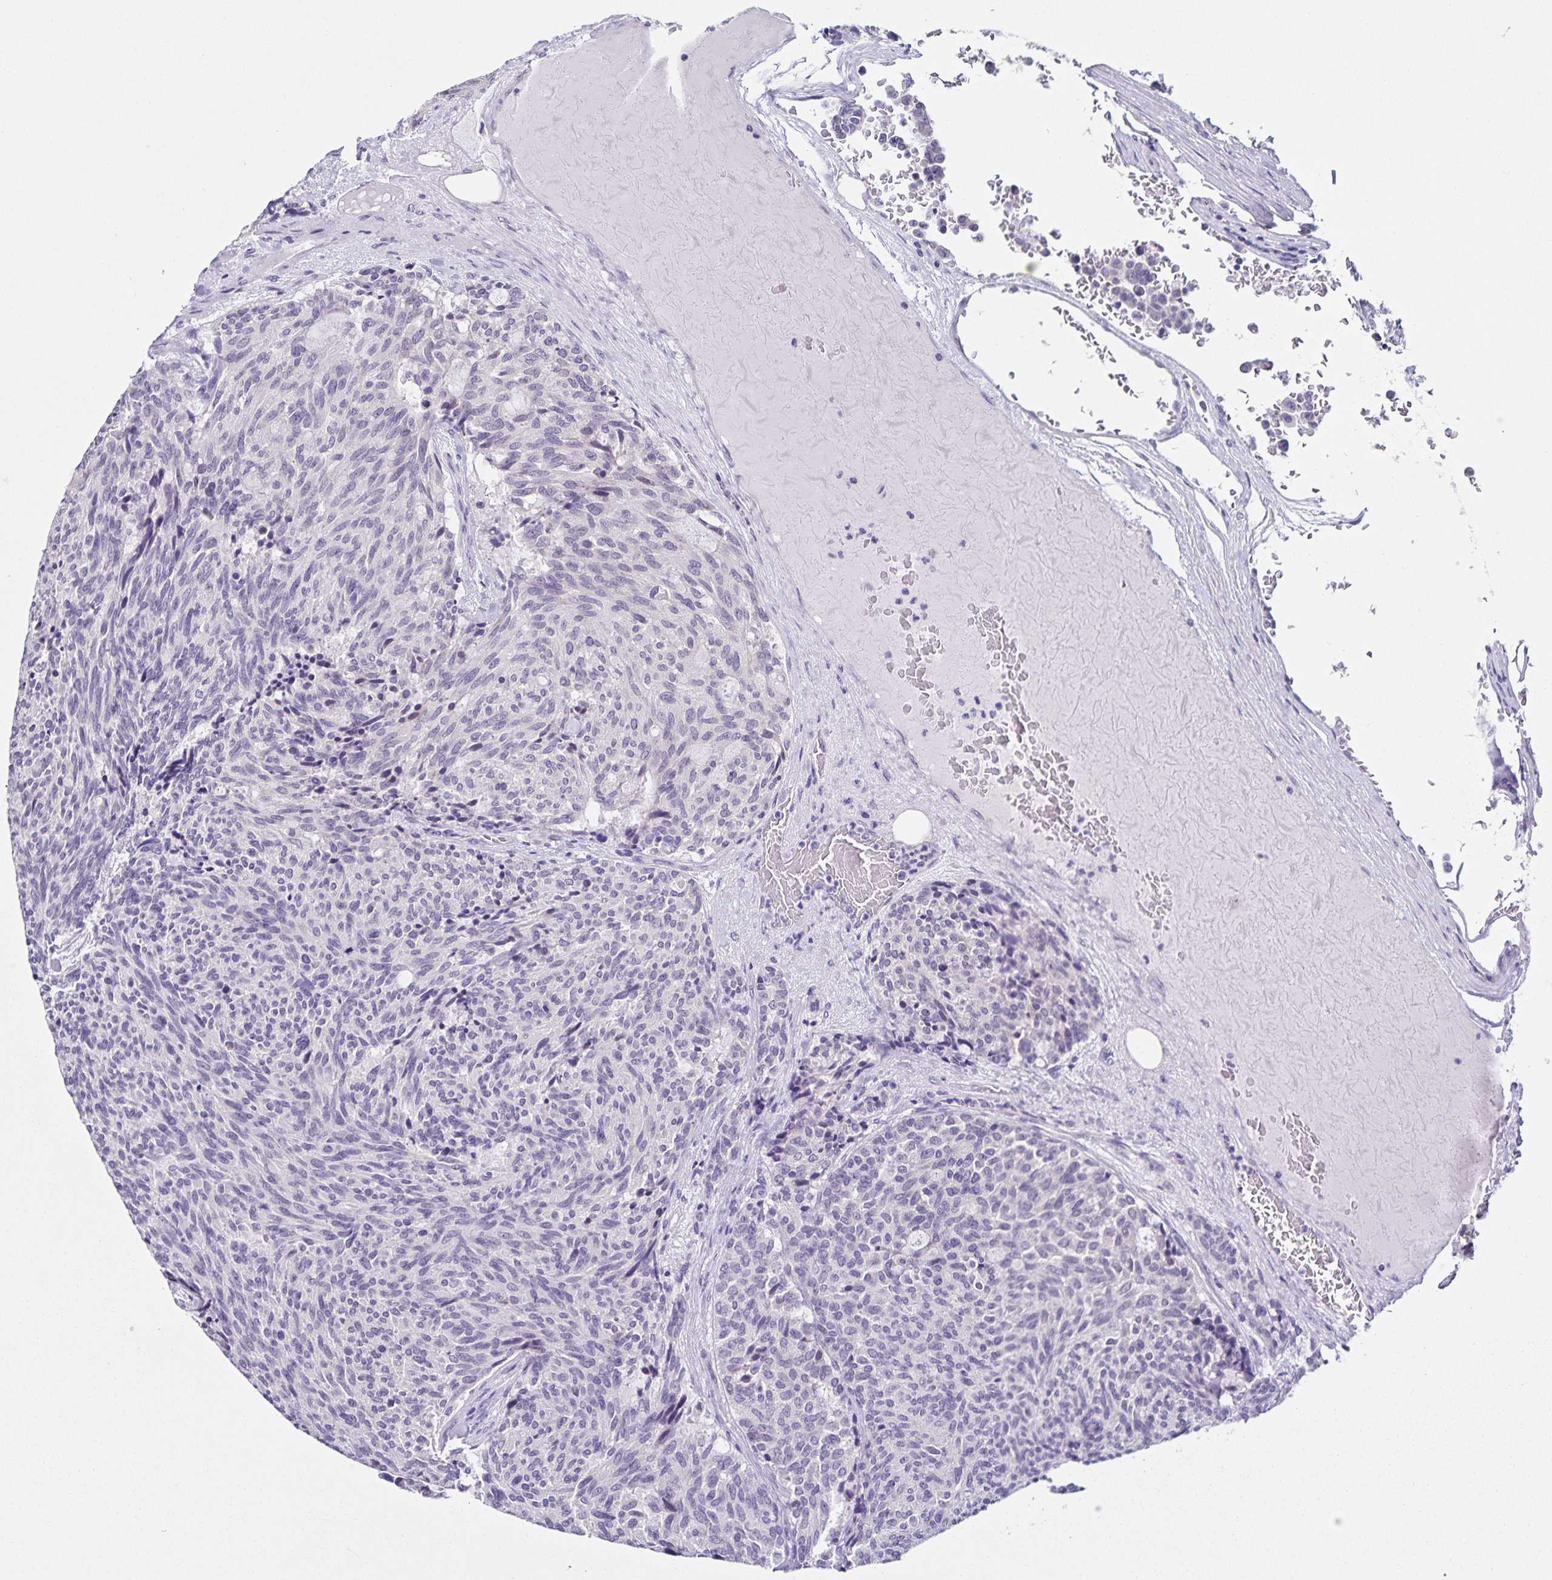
{"staining": {"intensity": "negative", "quantity": "none", "location": "none"}, "tissue": "carcinoid", "cell_type": "Tumor cells", "image_type": "cancer", "snomed": [{"axis": "morphology", "description": "Carcinoid, malignant, NOS"}, {"axis": "topography", "description": "Pancreas"}], "caption": "Immunohistochemical staining of human carcinoid shows no significant staining in tumor cells.", "gene": "SLC12A3", "patient": {"sex": "female", "age": 54}}